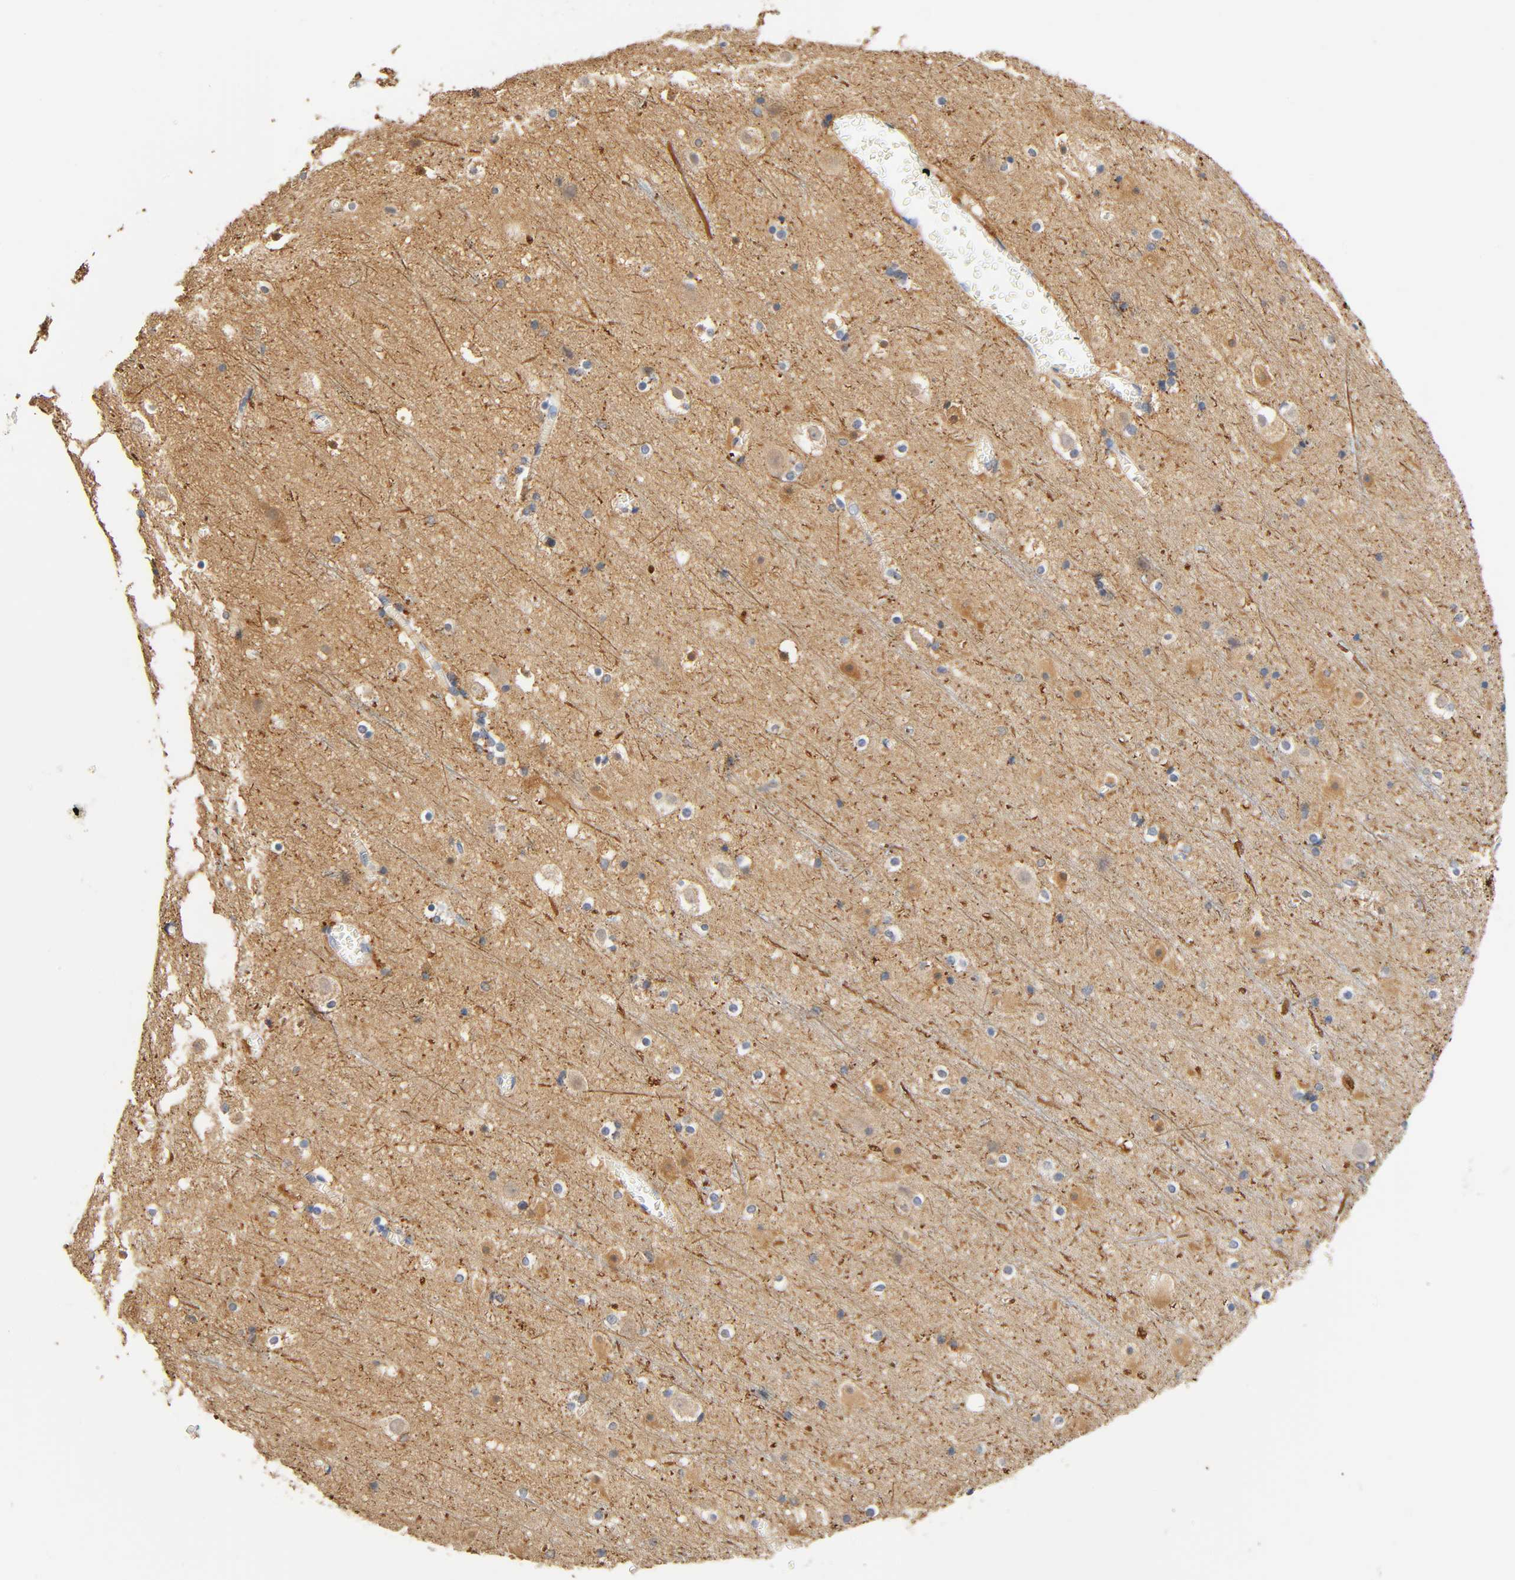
{"staining": {"intensity": "weak", "quantity": "25%-75%", "location": "cytoplasmic/membranous"}, "tissue": "cerebral cortex", "cell_type": "Endothelial cells", "image_type": "normal", "snomed": [{"axis": "morphology", "description": "Normal tissue, NOS"}, {"axis": "topography", "description": "Cerebral cortex"}], "caption": "A histopathology image of cerebral cortex stained for a protein exhibits weak cytoplasmic/membranous brown staining in endothelial cells.", "gene": "UCKL1", "patient": {"sex": "male", "age": 45}}